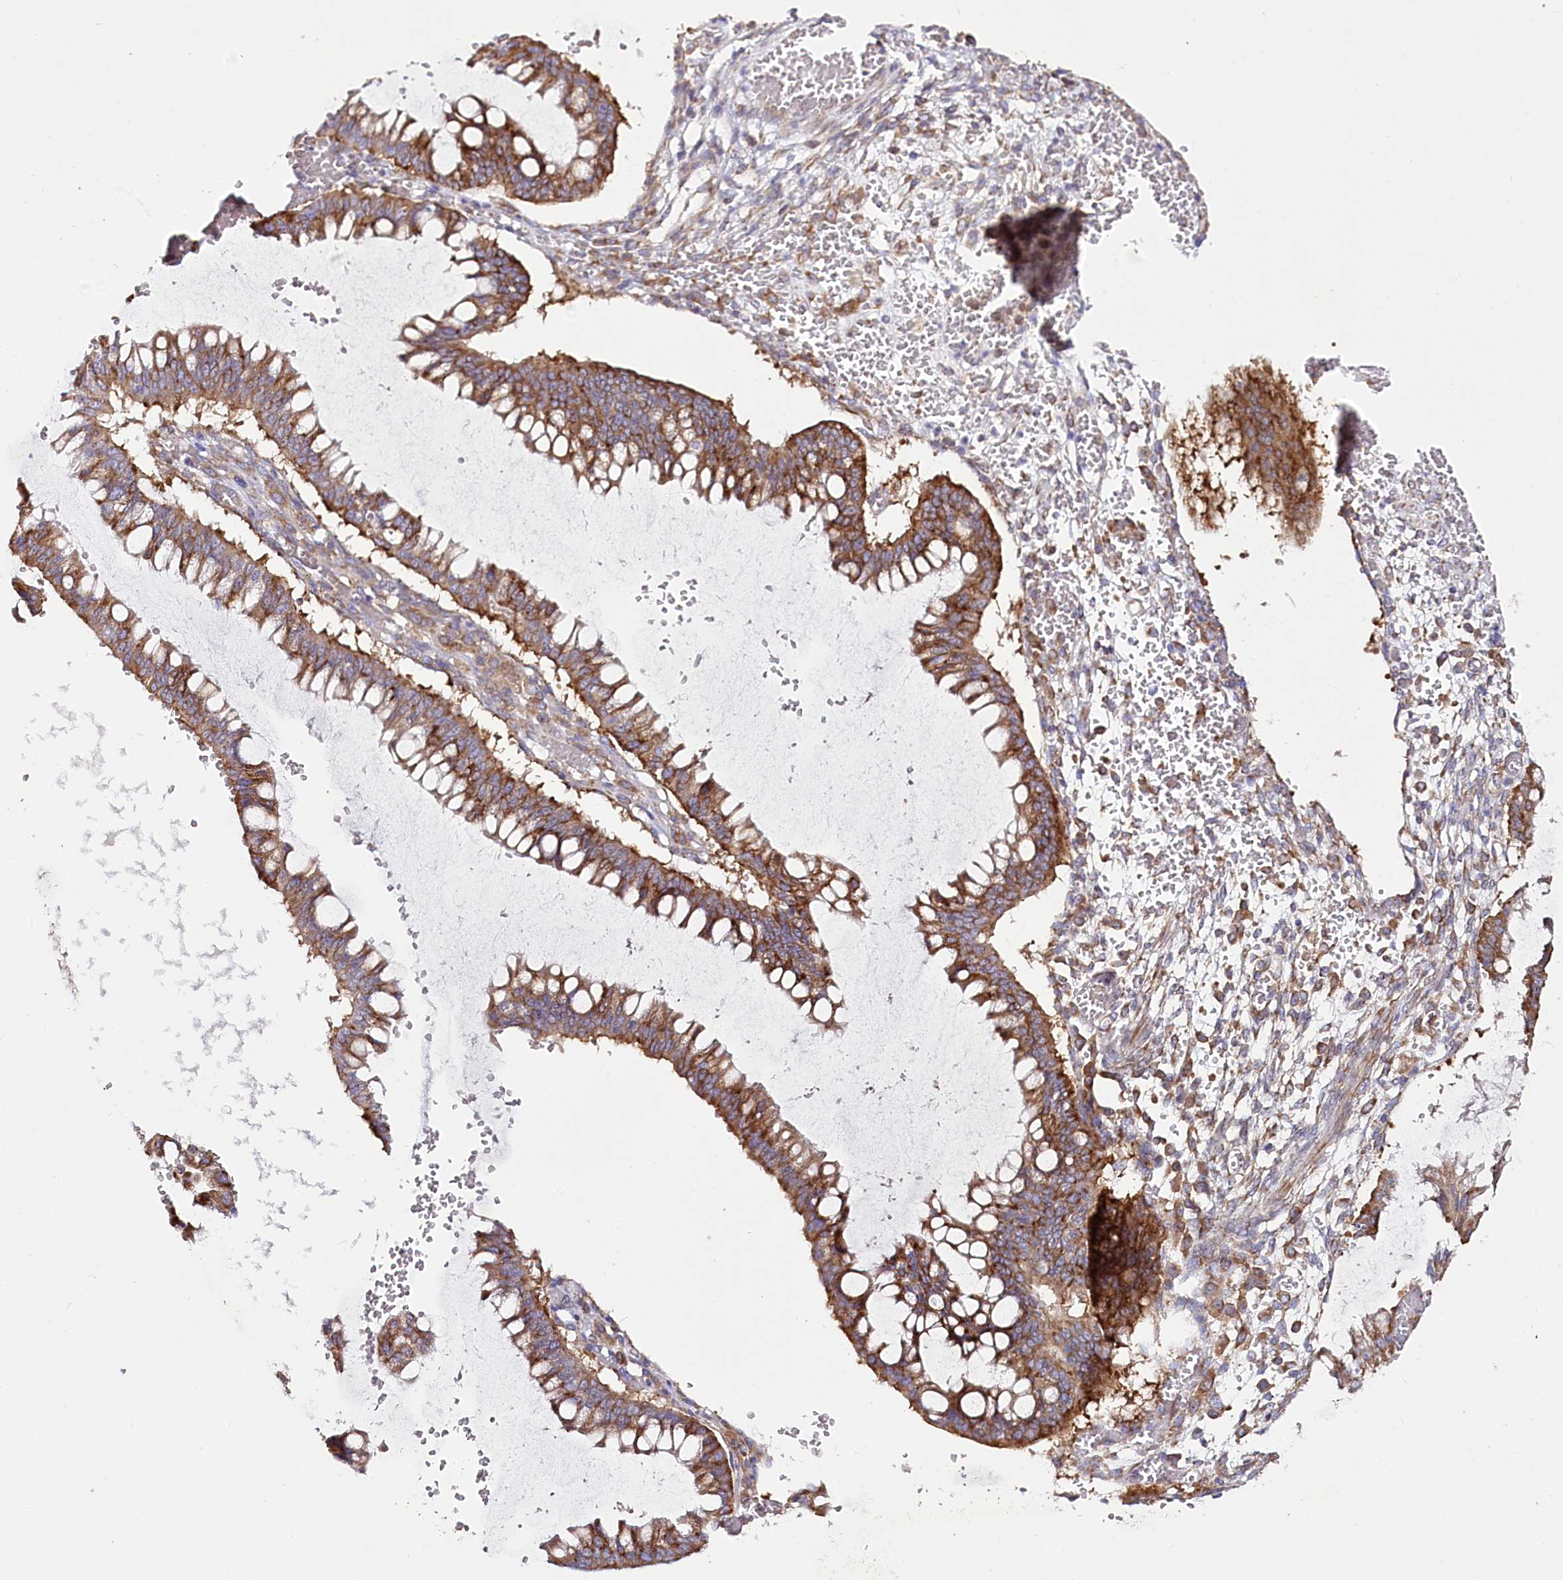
{"staining": {"intensity": "moderate", "quantity": ">75%", "location": "cytoplasmic/membranous"}, "tissue": "ovarian cancer", "cell_type": "Tumor cells", "image_type": "cancer", "snomed": [{"axis": "morphology", "description": "Cystadenocarcinoma, mucinous, NOS"}, {"axis": "topography", "description": "Ovary"}], "caption": "Moderate cytoplasmic/membranous protein positivity is identified in approximately >75% of tumor cells in ovarian mucinous cystadenocarcinoma.", "gene": "THUMPD3", "patient": {"sex": "female", "age": 73}}